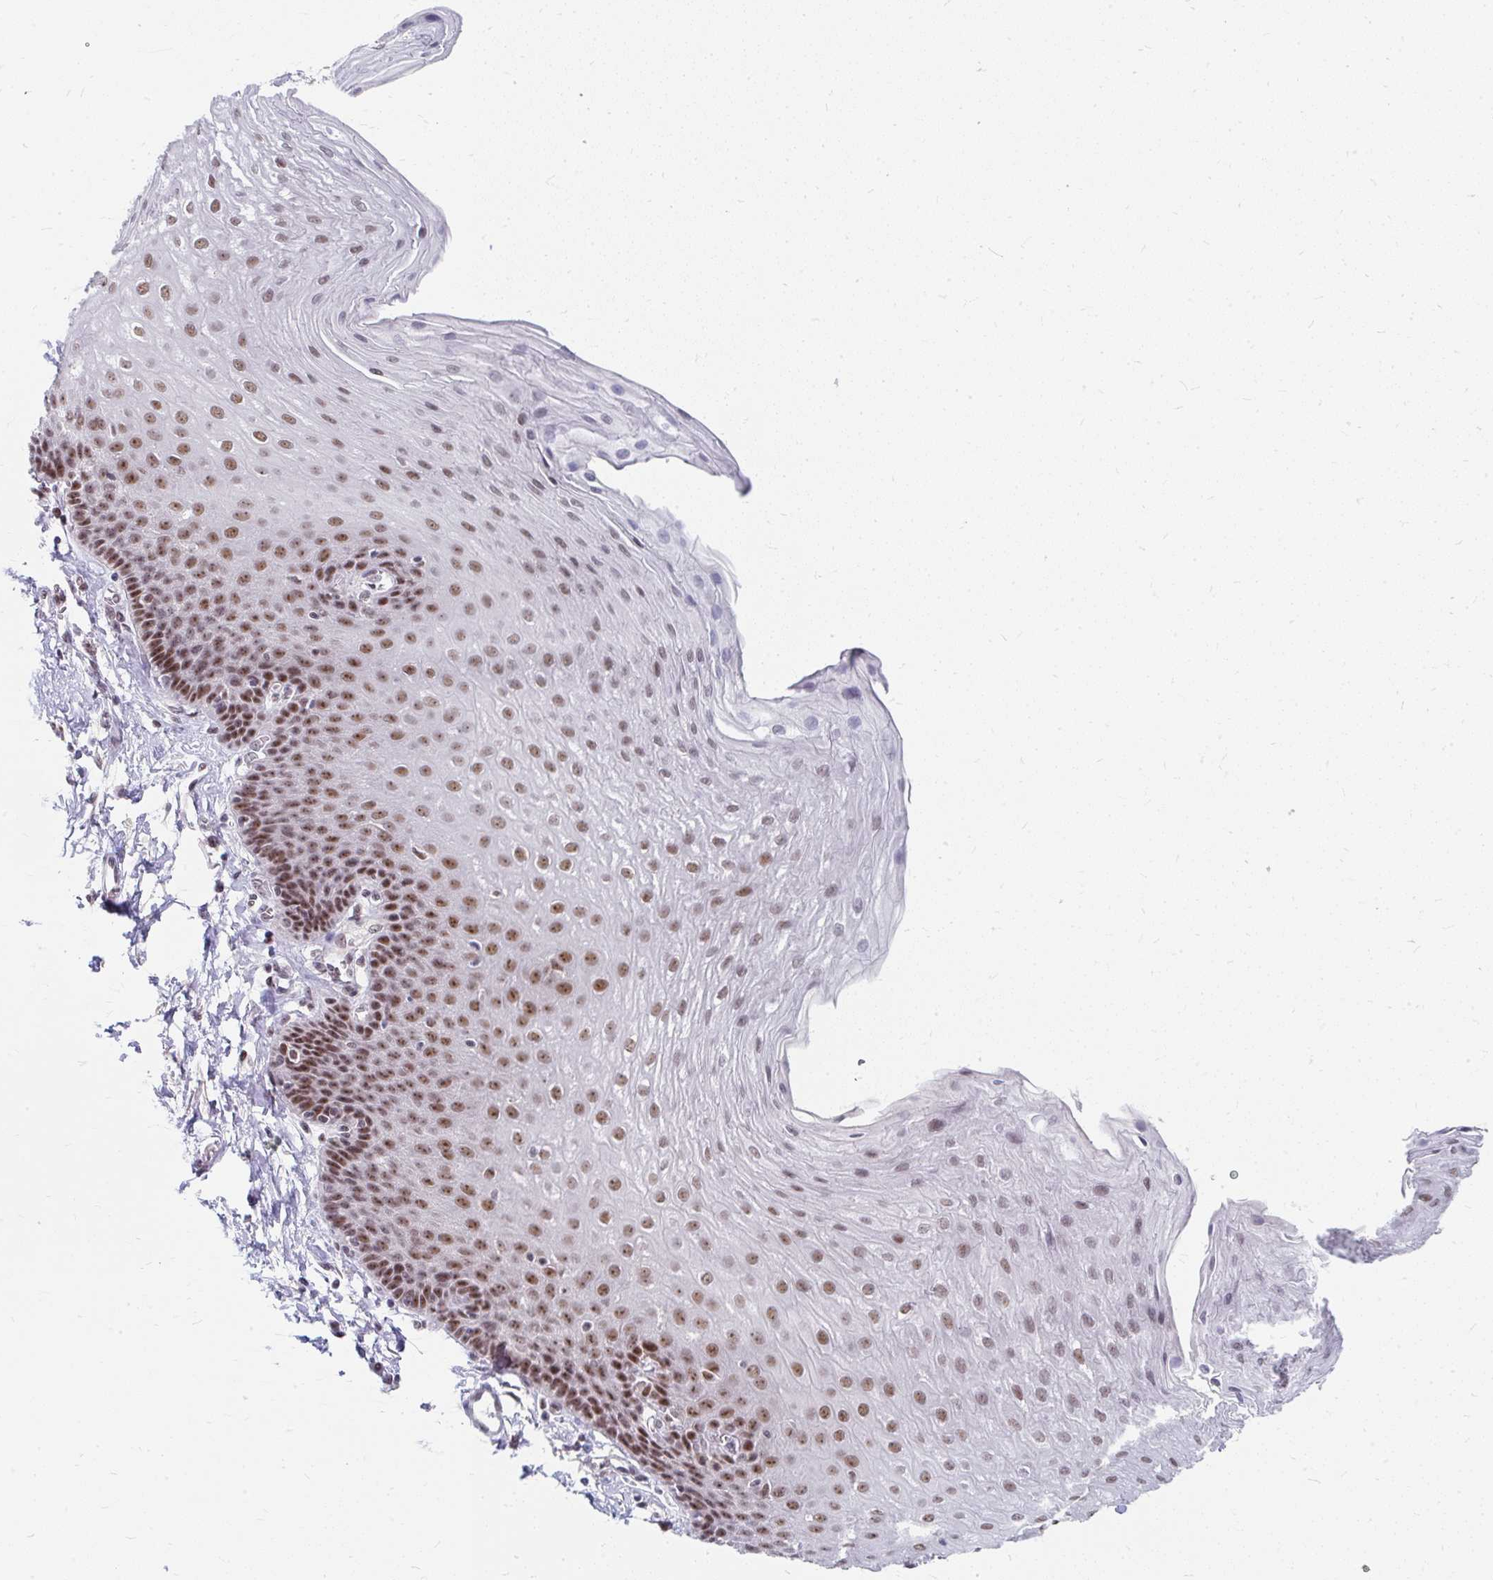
{"staining": {"intensity": "moderate", "quantity": ">75%", "location": "nuclear"}, "tissue": "esophagus", "cell_type": "Squamous epithelial cells", "image_type": "normal", "snomed": [{"axis": "morphology", "description": "Normal tissue, NOS"}, {"axis": "topography", "description": "Esophagus"}], "caption": "Protein staining of normal esophagus shows moderate nuclear expression in about >75% of squamous epithelial cells.", "gene": "GTF2H1", "patient": {"sex": "female", "age": 81}}